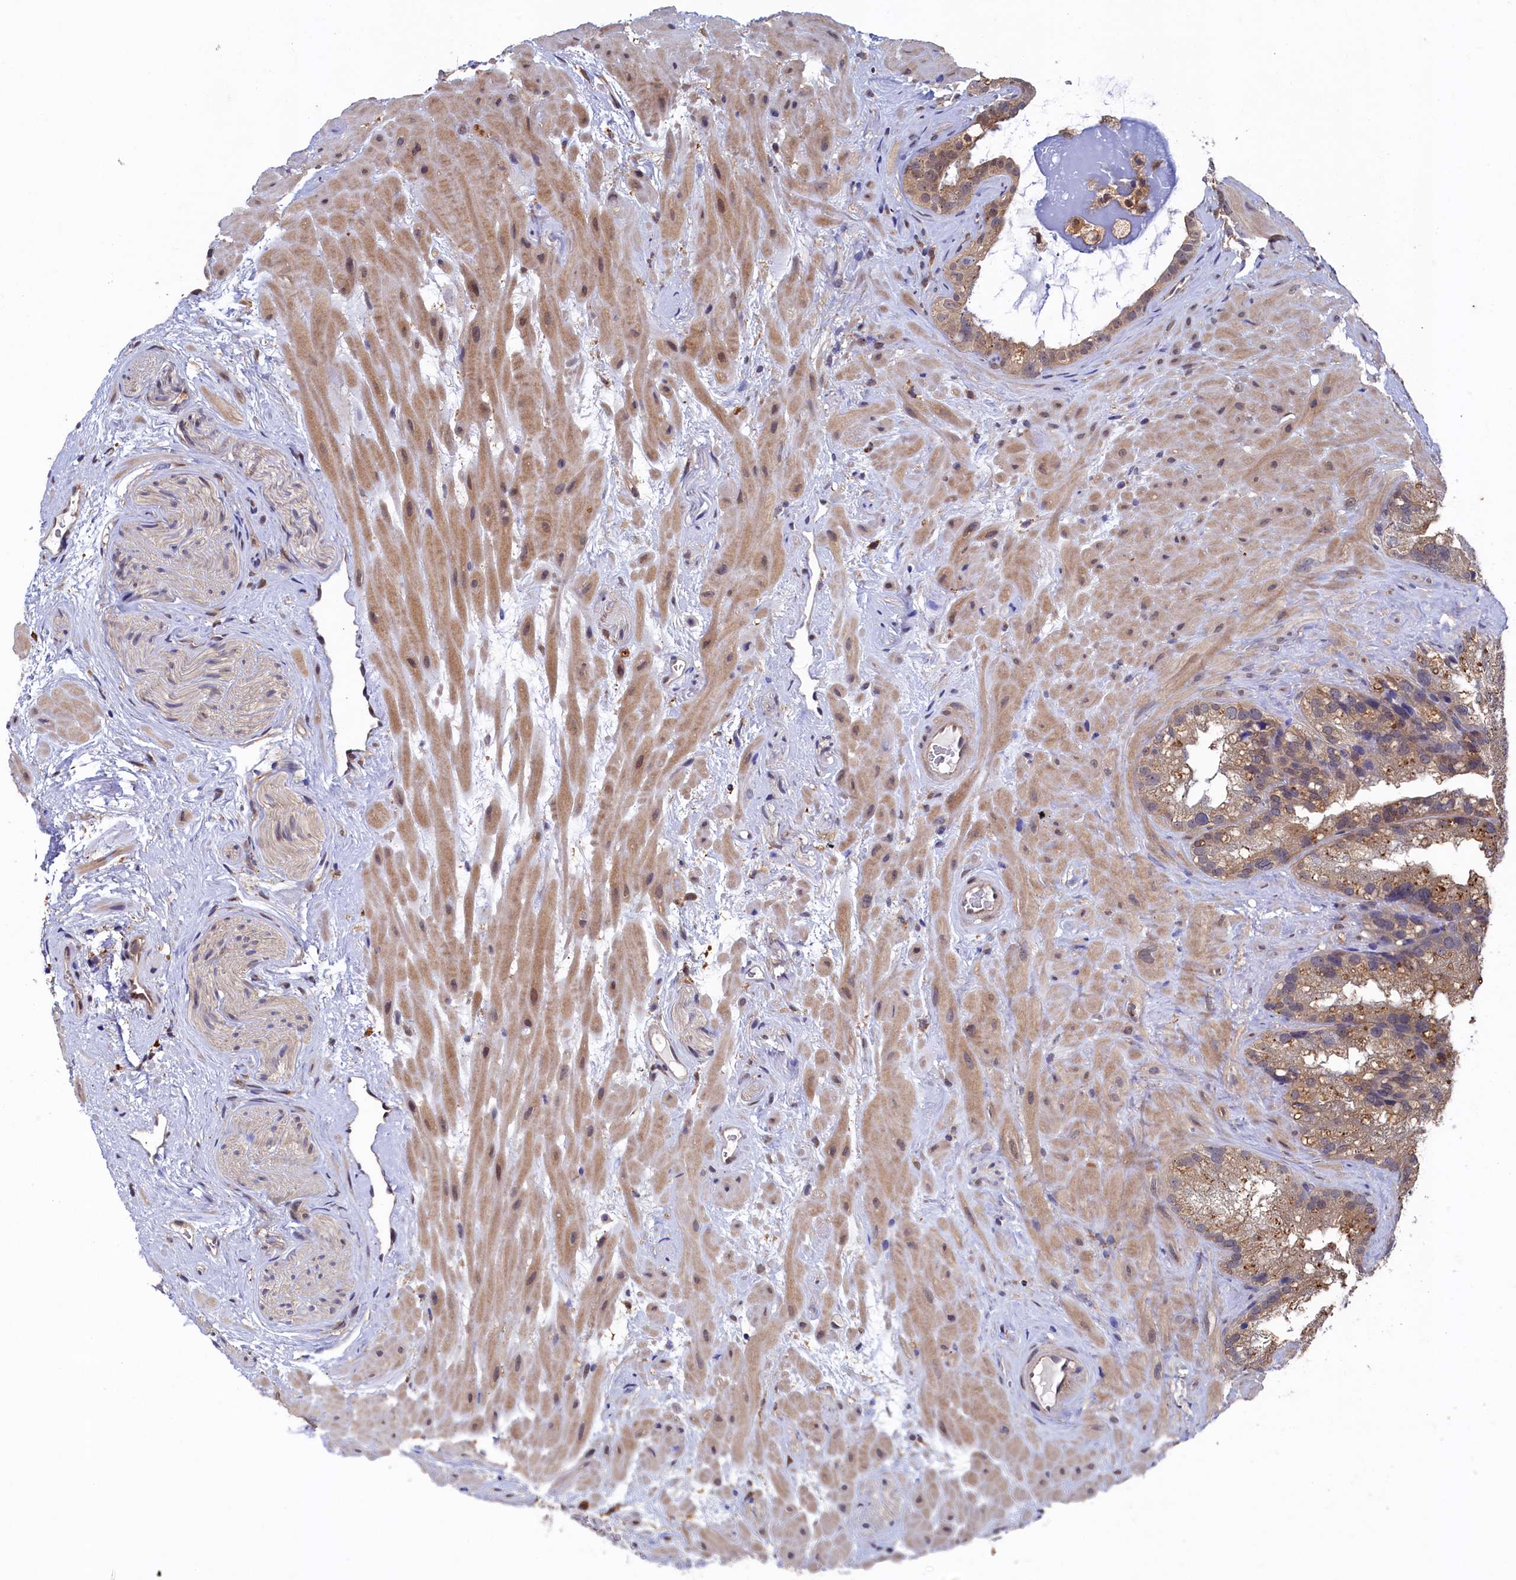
{"staining": {"intensity": "moderate", "quantity": "25%-75%", "location": "cytoplasmic/membranous"}, "tissue": "seminal vesicle", "cell_type": "Glandular cells", "image_type": "normal", "snomed": [{"axis": "morphology", "description": "Normal tissue, NOS"}, {"axis": "topography", "description": "Prostate"}, {"axis": "topography", "description": "Seminal veicle"}], "caption": "Seminal vesicle stained with IHC shows moderate cytoplasmic/membranous expression in about 25%-75% of glandular cells.", "gene": "RNH1", "patient": {"sex": "male", "age": 68}}